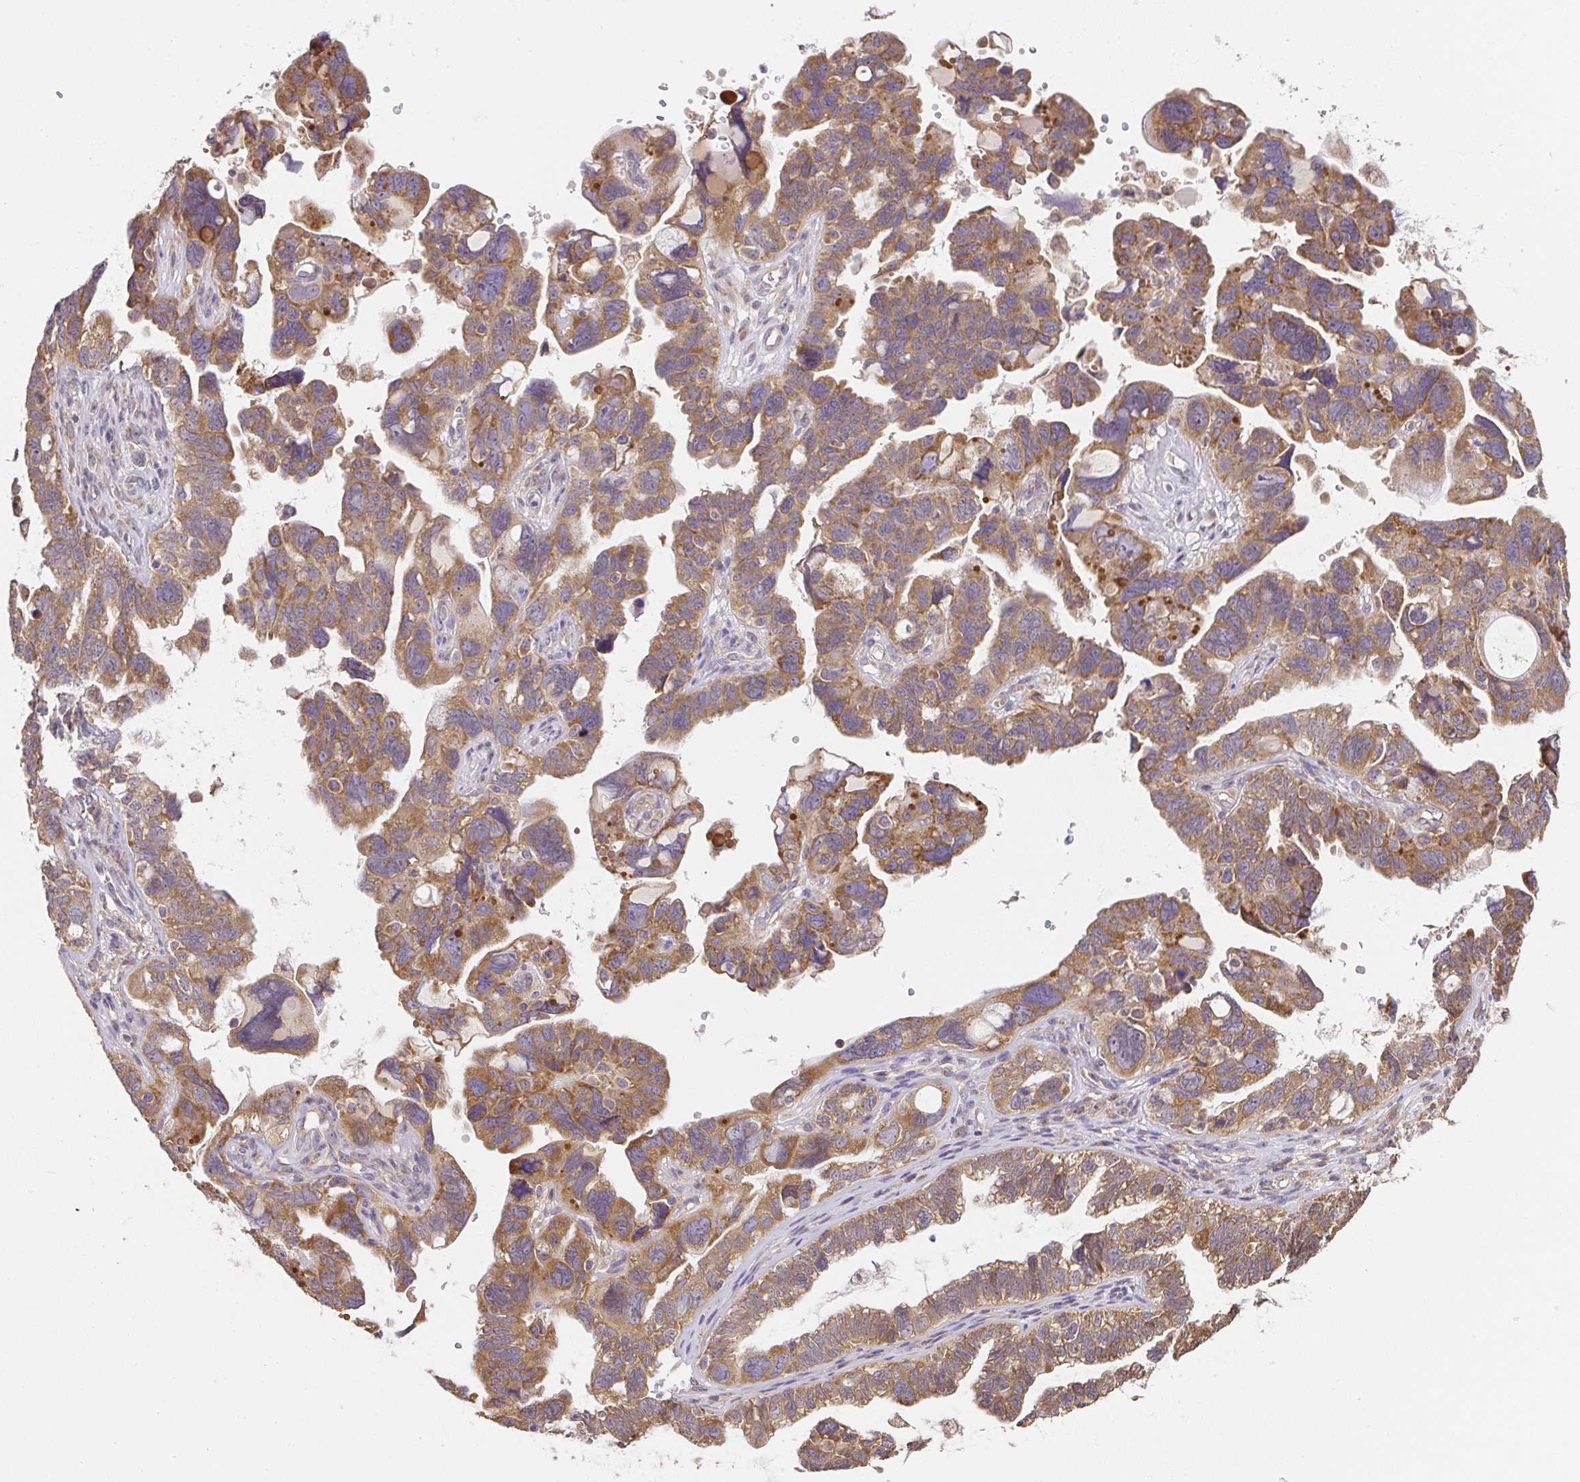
{"staining": {"intensity": "moderate", "quantity": ">75%", "location": "cytoplasmic/membranous"}, "tissue": "ovarian cancer", "cell_type": "Tumor cells", "image_type": "cancer", "snomed": [{"axis": "morphology", "description": "Cystadenocarcinoma, serous, NOS"}, {"axis": "topography", "description": "Ovary"}], "caption": "Brown immunohistochemical staining in ovarian serous cystadenocarcinoma shows moderate cytoplasmic/membranous positivity in about >75% of tumor cells.", "gene": "SLC35B3", "patient": {"sex": "female", "age": 60}}